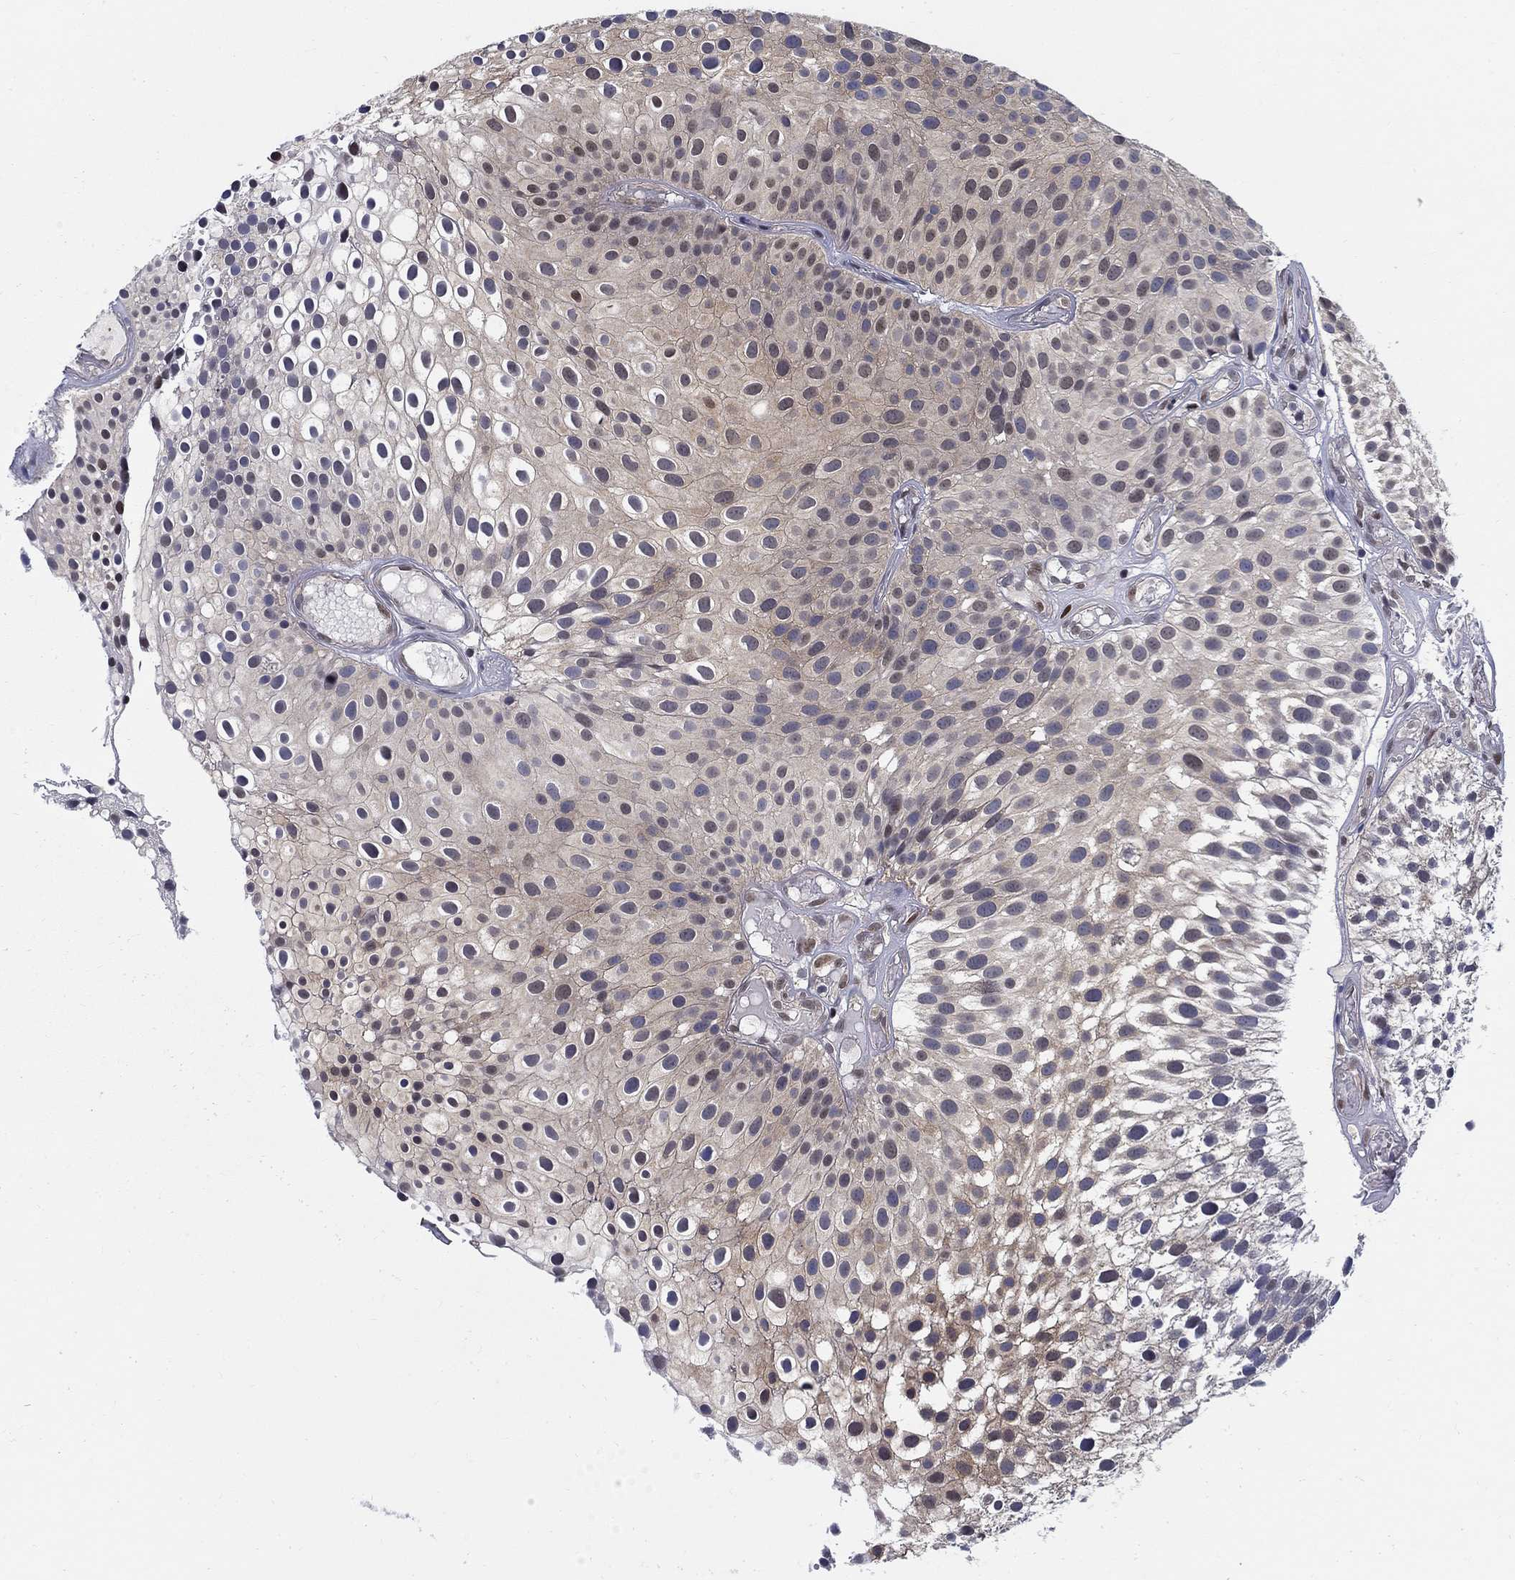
{"staining": {"intensity": "negative", "quantity": "none", "location": "none"}, "tissue": "urothelial cancer", "cell_type": "Tumor cells", "image_type": "cancer", "snomed": [{"axis": "morphology", "description": "Urothelial carcinoma, Low grade"}, {"axis": "topography", "description": "Urinary bladder"}], "caption": "Immunohistochemistry image of neoplastic tissue: human low-grade urothelial carcinoma stained with DAB (3,3'-diaminobenzidine) shows no significant protein expression in tumor cells.", "gene": "ZNF594", "patient": {"sex": "male", "age": 79}}